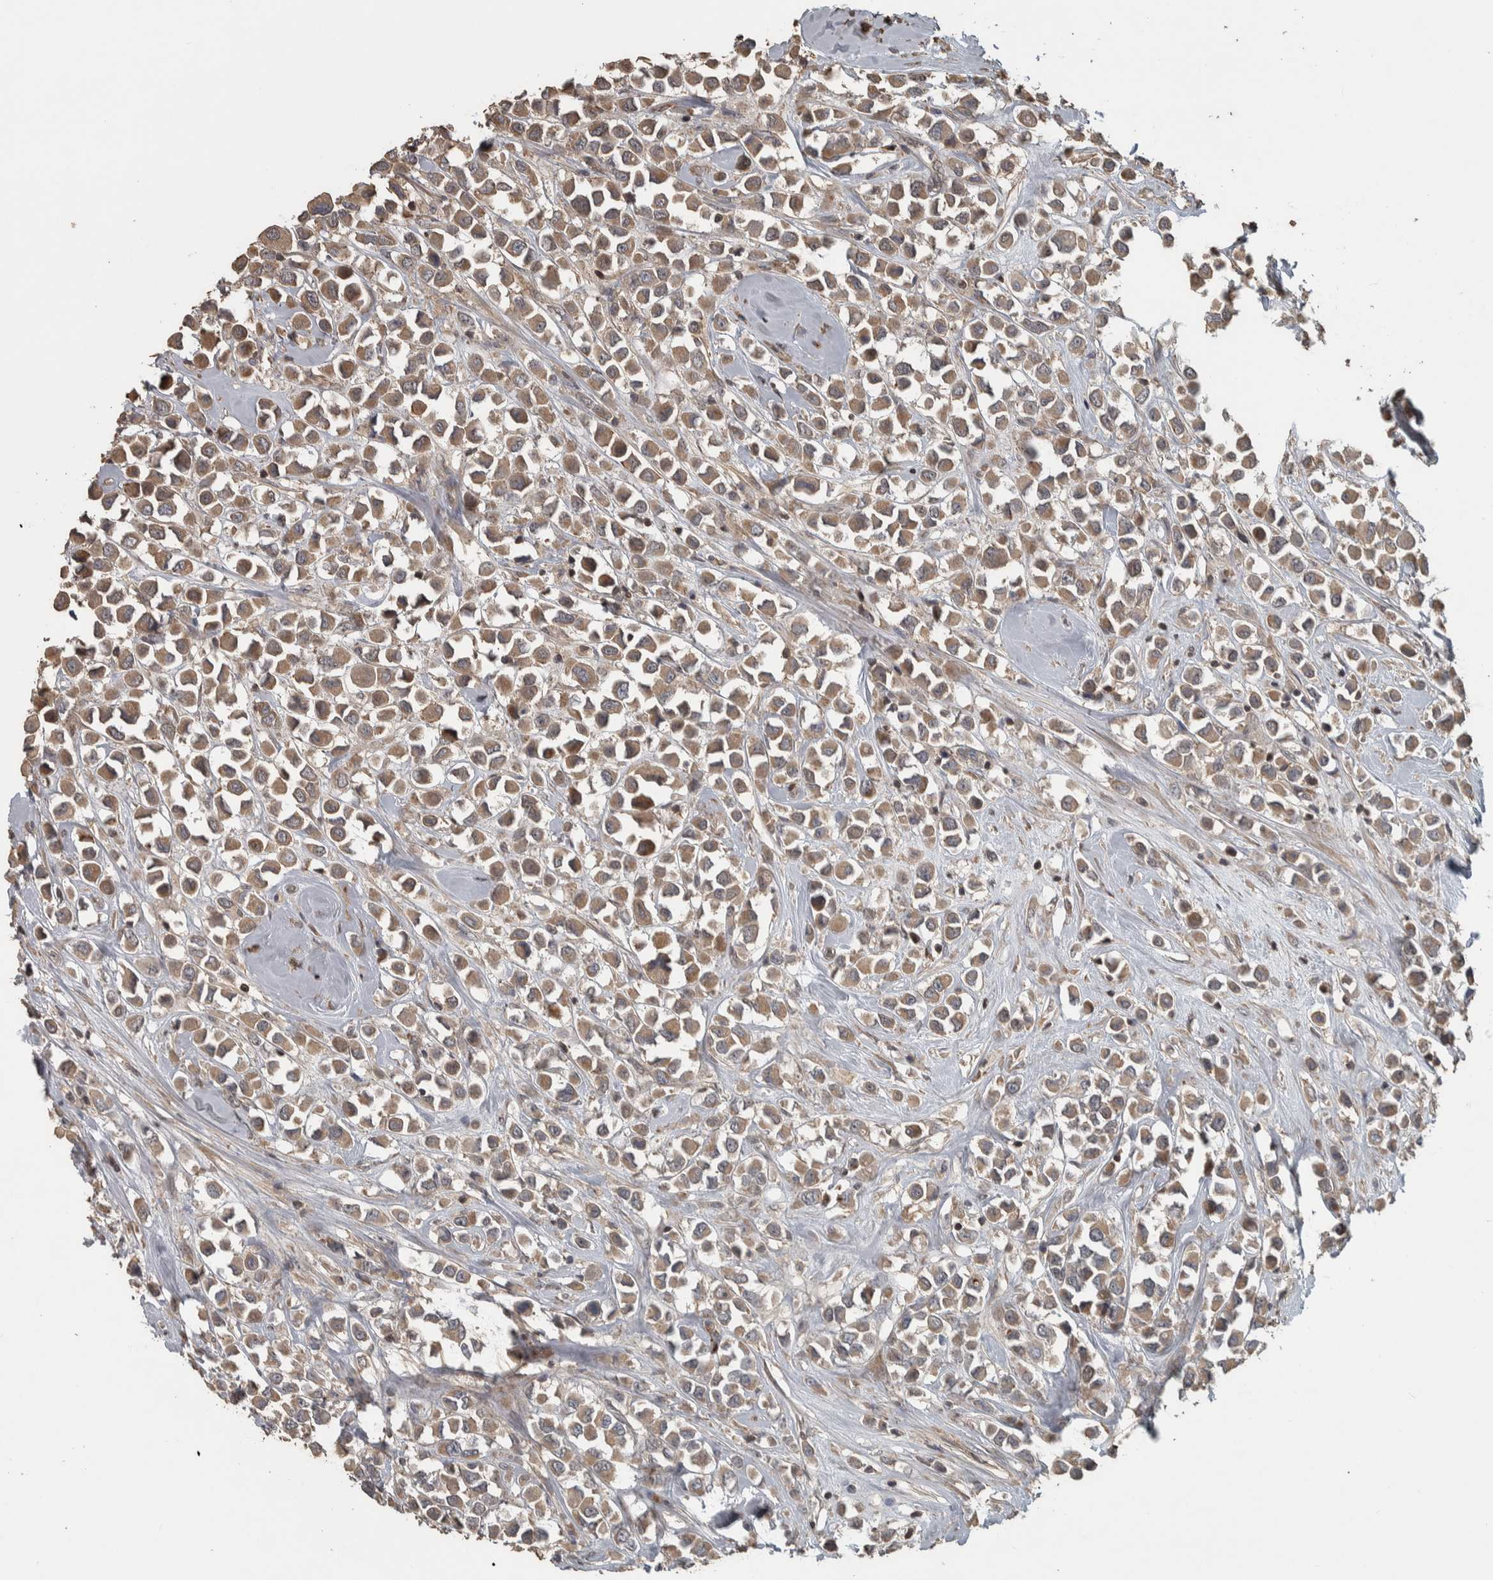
{"staining": {"intensity": "moderate", "quantity": ">75%", "location": "cytoplasmic/membranous"}, "tissue": "breast cancer", "cell_type": "Tumor cells", "image_type": "cancer", "snomed": [{"axis": "morphology", "description": "Duct carcinoma"}, {"axis": "topography", "description": "Breast"}], "caption": "Tumor cells show medium levels of moderate cytoplasmic/membranous positivity in about >75% of cells in human breast cancer. The protein of interest is shown in brown color, while the nuclei are stained blue.", "gene": "ERAL1", "patient": {"sex": "female", "age": 61}}